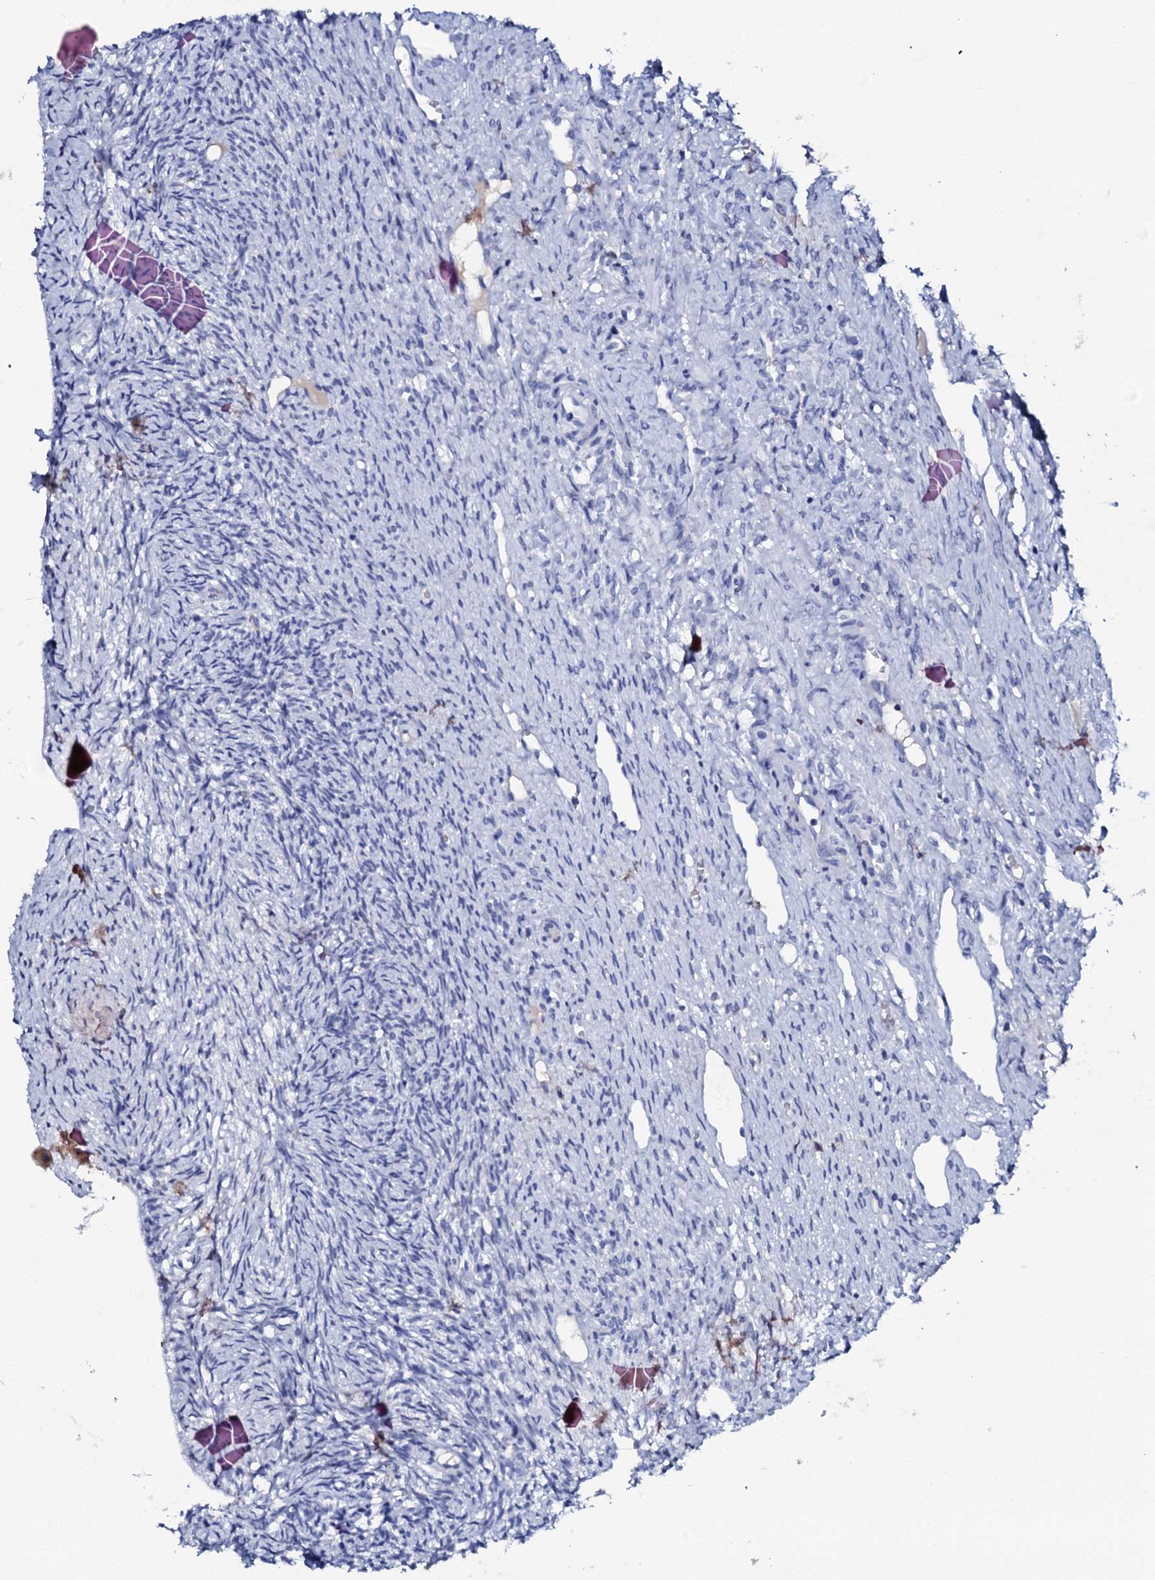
{"staining": {"intensity": "negative", "quantity": "none", "location": "none"}, "tissue": "ovary", "cell_type": "Ovarian stroma cells", "image_type": "normal", "snomed": [{"axis": "morphology", "description": "Normal tissue, NOS"}, {"axis": "topography", "description": "Ovary"}], "caption": "DAB (3,3'-diaminobenzidine) immunohistochemical staining of normal human ovary reveals no significant expression in ovarian stroma cells.", "gene": "FBXL16", "patient": {"sex": "female", "age": 51}}